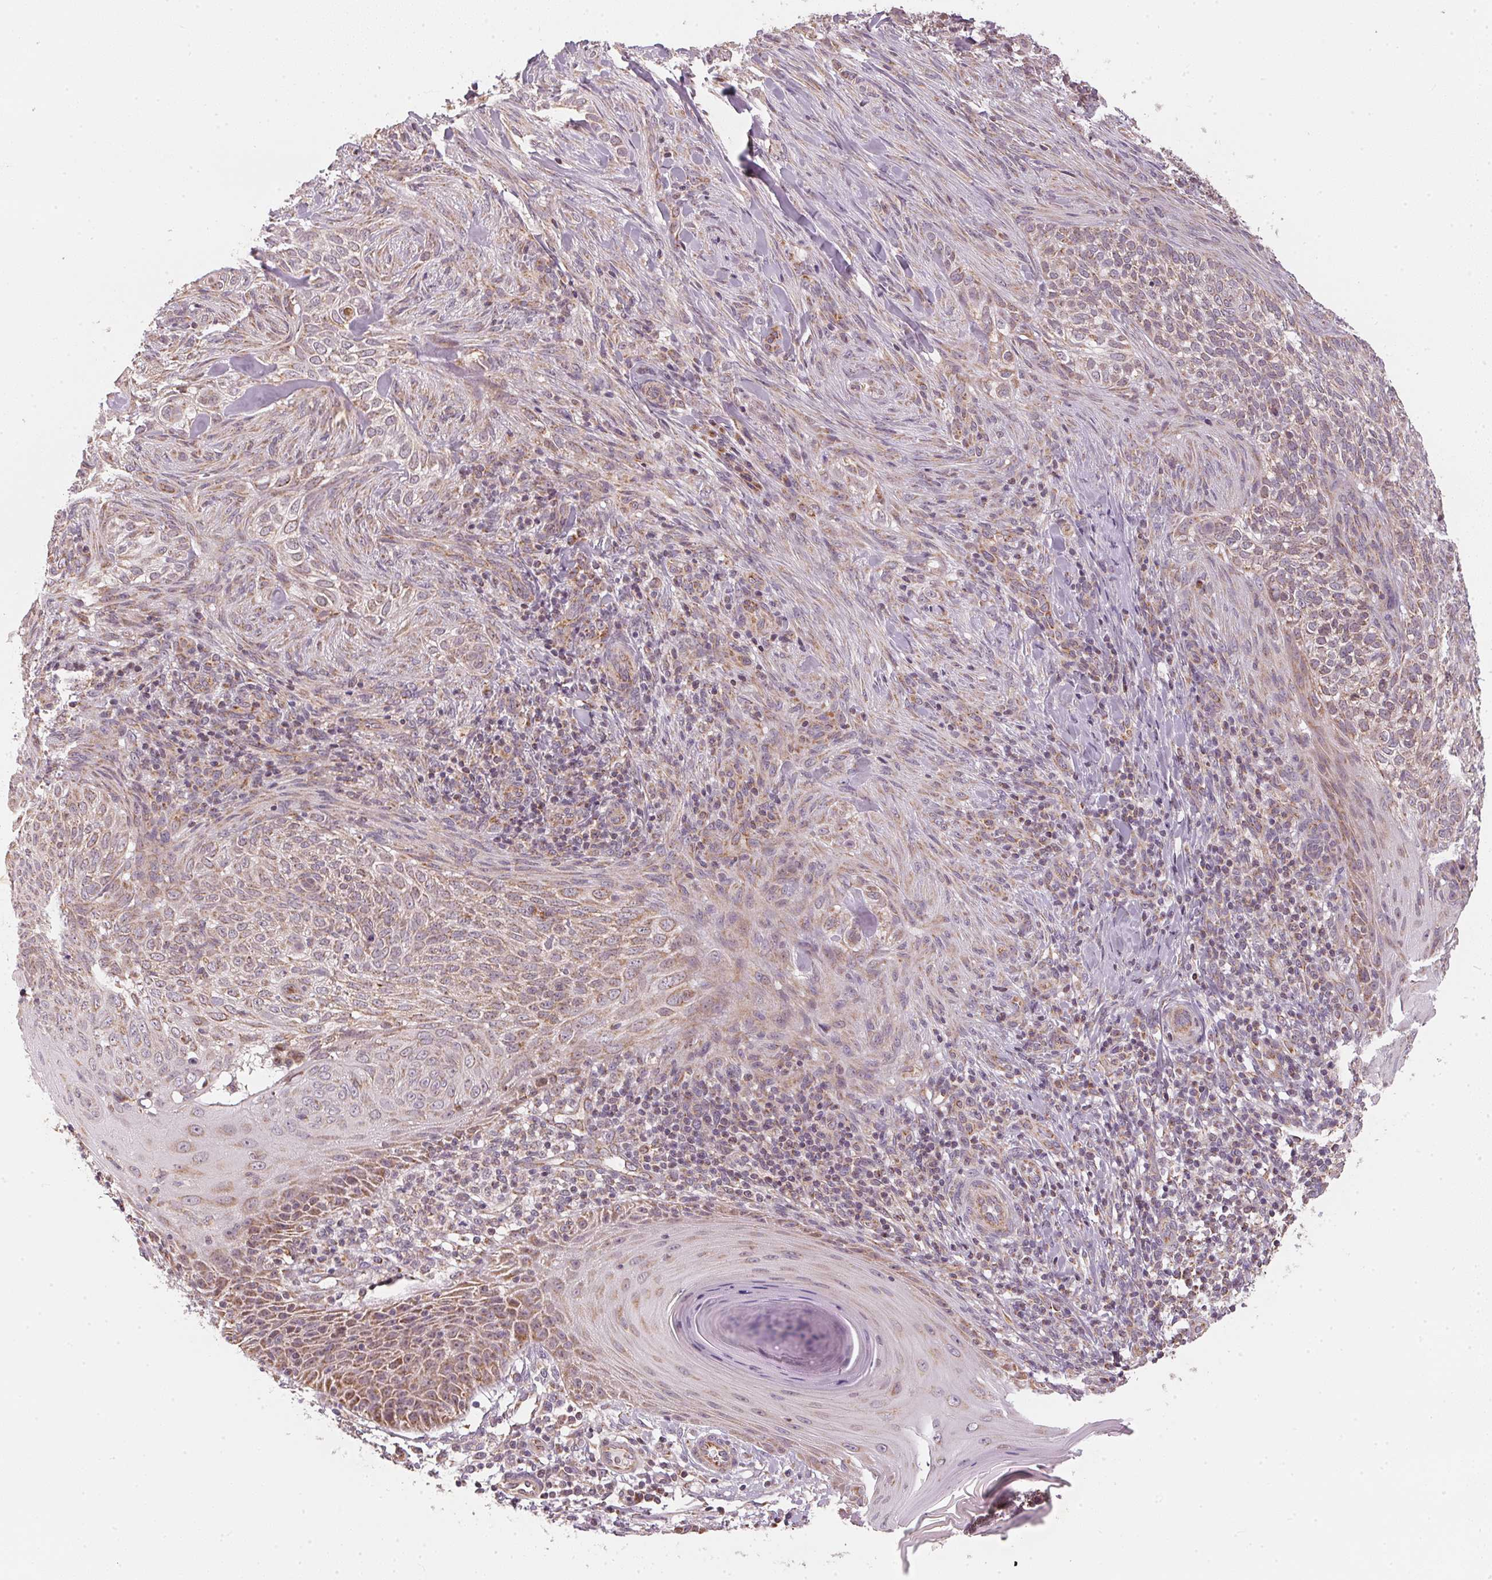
{"staining": {"intensity": "weak", "quantity": ">75%", "location": "cytoplasmic/membranous"}, "tissue": "skin cancer", "cell_type": "Tumor cells", "image_type": "cancer", "snomed": [{"axis": "morphology", "description": "Basal cell carcinoma"}, {"axis": "topography", "description": "Skin"}], "caption": "Immunohistochemical staining of human skin cancer (basal cell carcinoma) demonstrates low levels of weak cytoplasmic/membranous expression in approximately >75% of tumor cells.", "gene": "MATCAP1", "patient": {"sex": "female", "age": 48}}